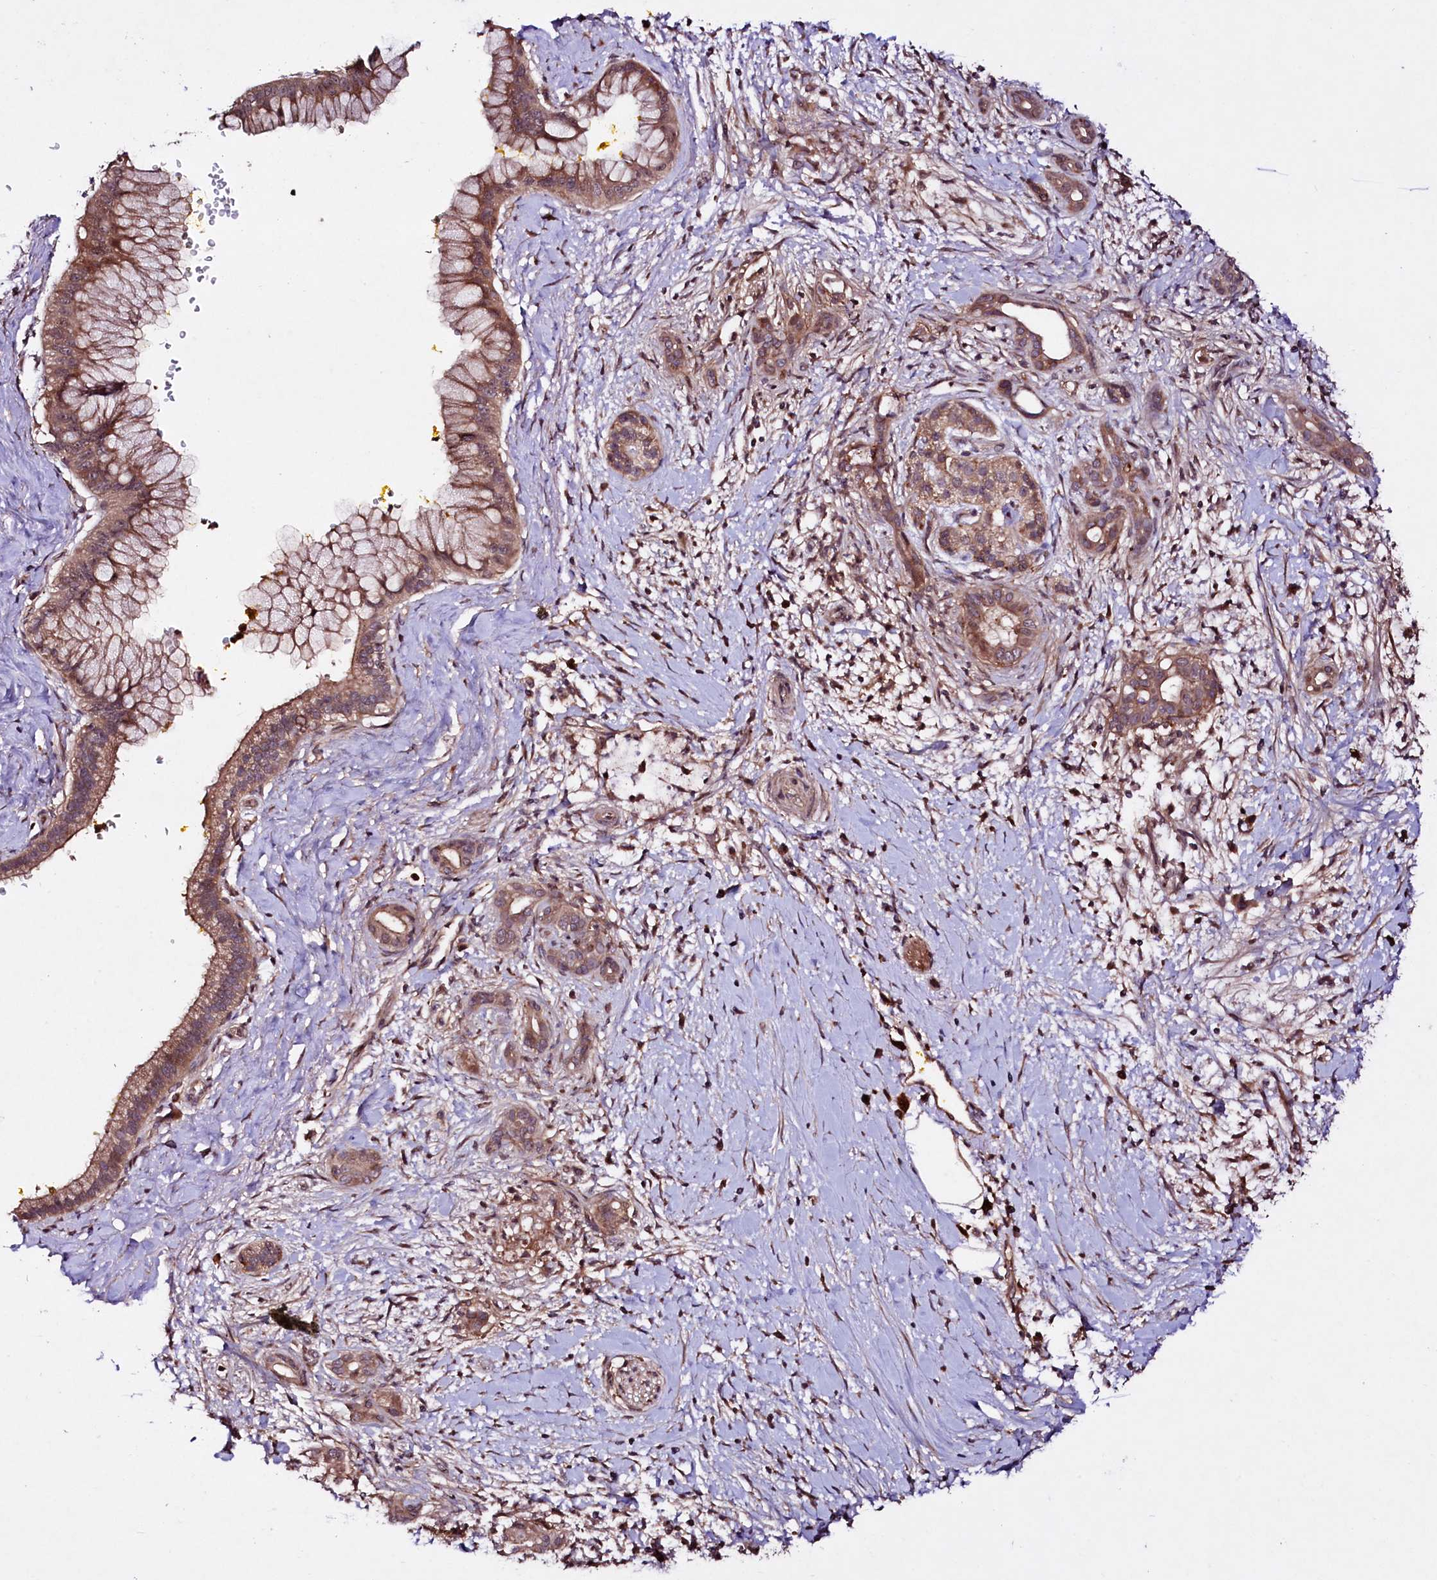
{"staining": {"intensity": "moderate", "quantity": ">75%", "location": "cytoplasmic/membranous"}, "tissue": "pancreatic cancer", "cell_type": "Tumor cells", "image_type": "cancer", "snomed": [{"axis": "morphology", "description": "Adenocarcinoma, NOS"}, {"axis": "topography", "description": "Pancreas"}], "caption": "This micrograph demonstrates immunohistochemistry (IHC) staining of pancreatic adenocarcinoma, with medium moderate cytoplasmic/membranous staining in about >75% of tumor cells.", "gene": "TNPO3", "patient": {"sex": "male", "age": 58}}